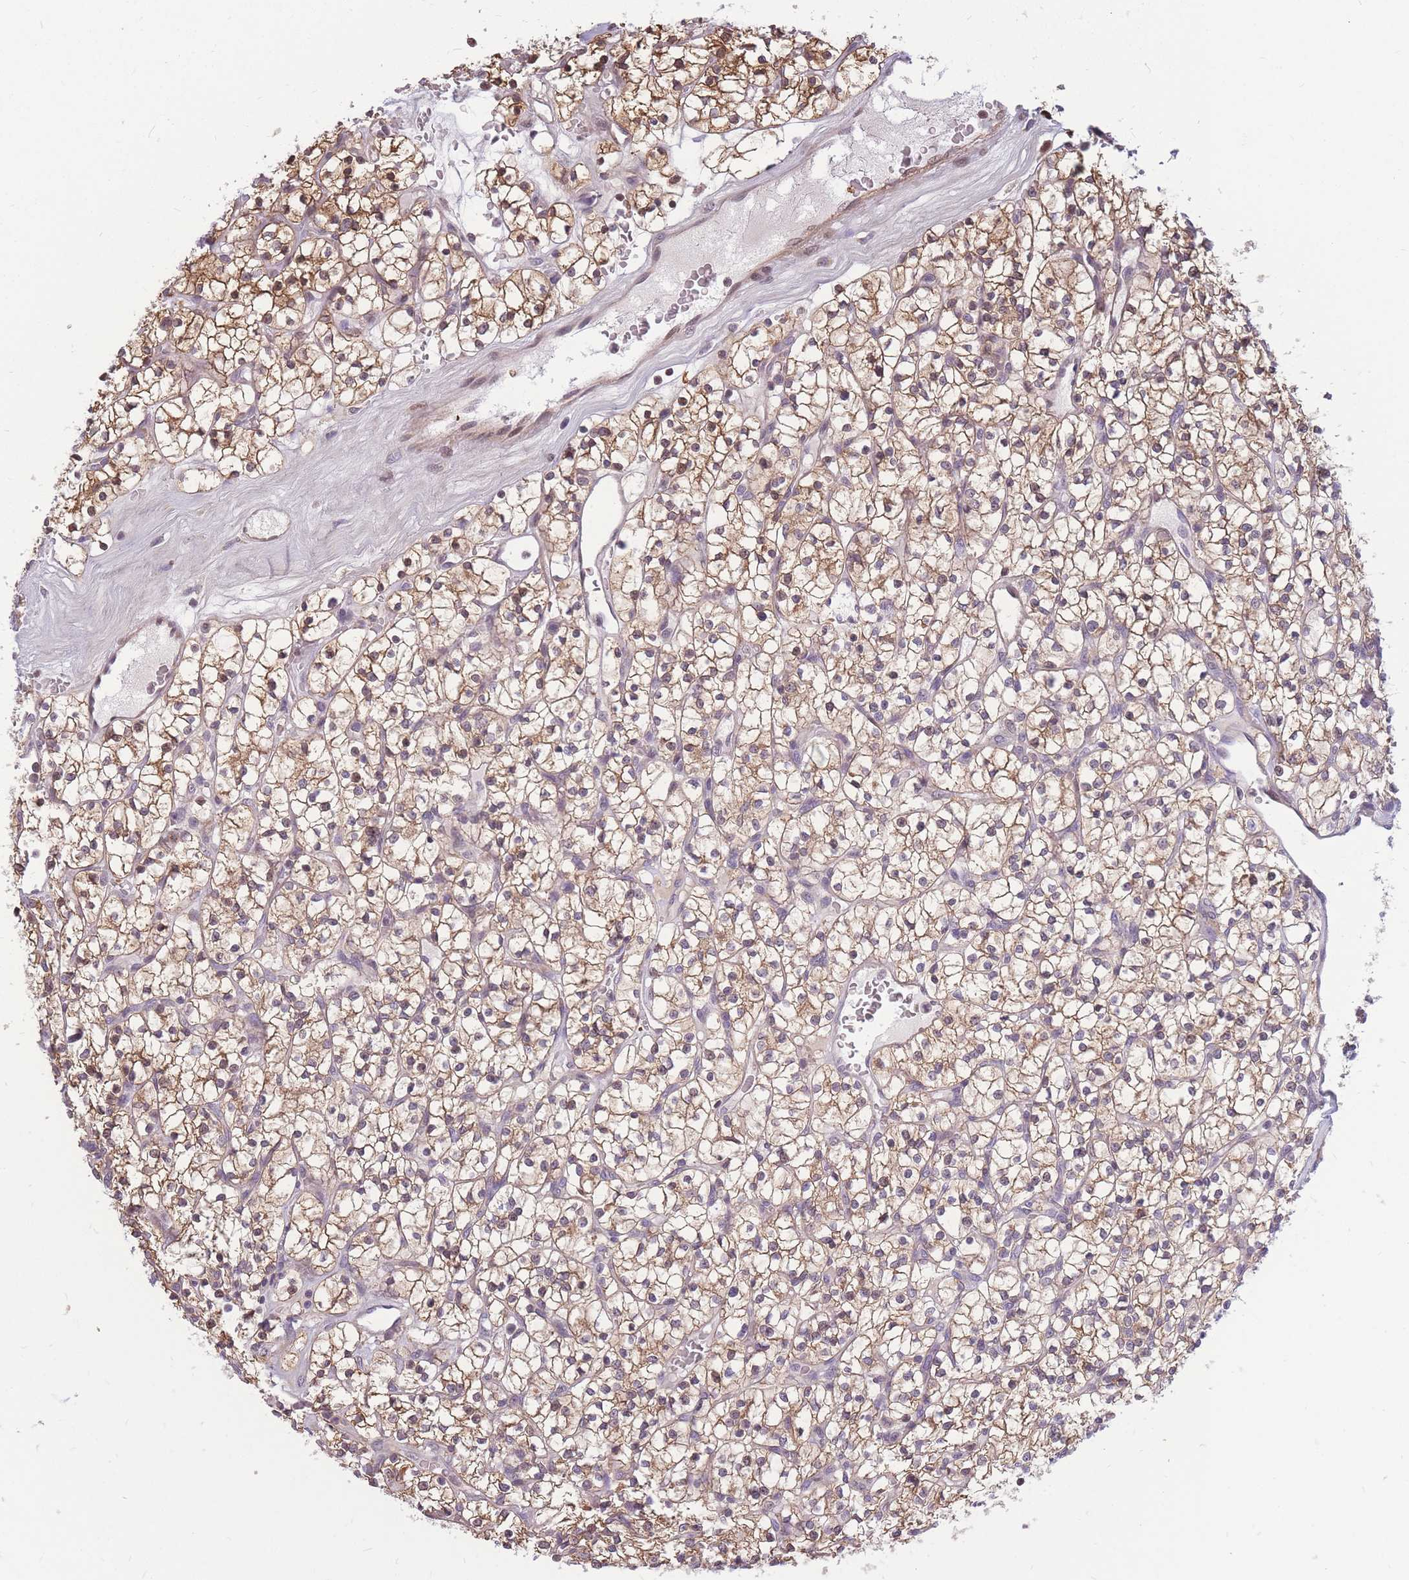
{"staining": {"intensity": "moderate", "quantity": ">75%", "location": "cytoplasmic/membranous,nuclear"}, "tissue": "renal cancer", "cell_type": "Tumor cells", "image_type": "cancer", "snomed": [{"axis": "morphology", "description": "Adenocarcinoma, NOS"}, {"axis": "topography", "description": "Kidney"}], "caption": "A brown stain highlights moderate cytoplasmic/membranous and nuclear staining of a protein in renal adenocarcinoma tumor cells. The staining was performed using DAB, with brown indicating positive protein expression. Nuclei are stained blue with hematoxylin.", "gene": "CRACD", "patient": {"sex": "female", "age": 64}}